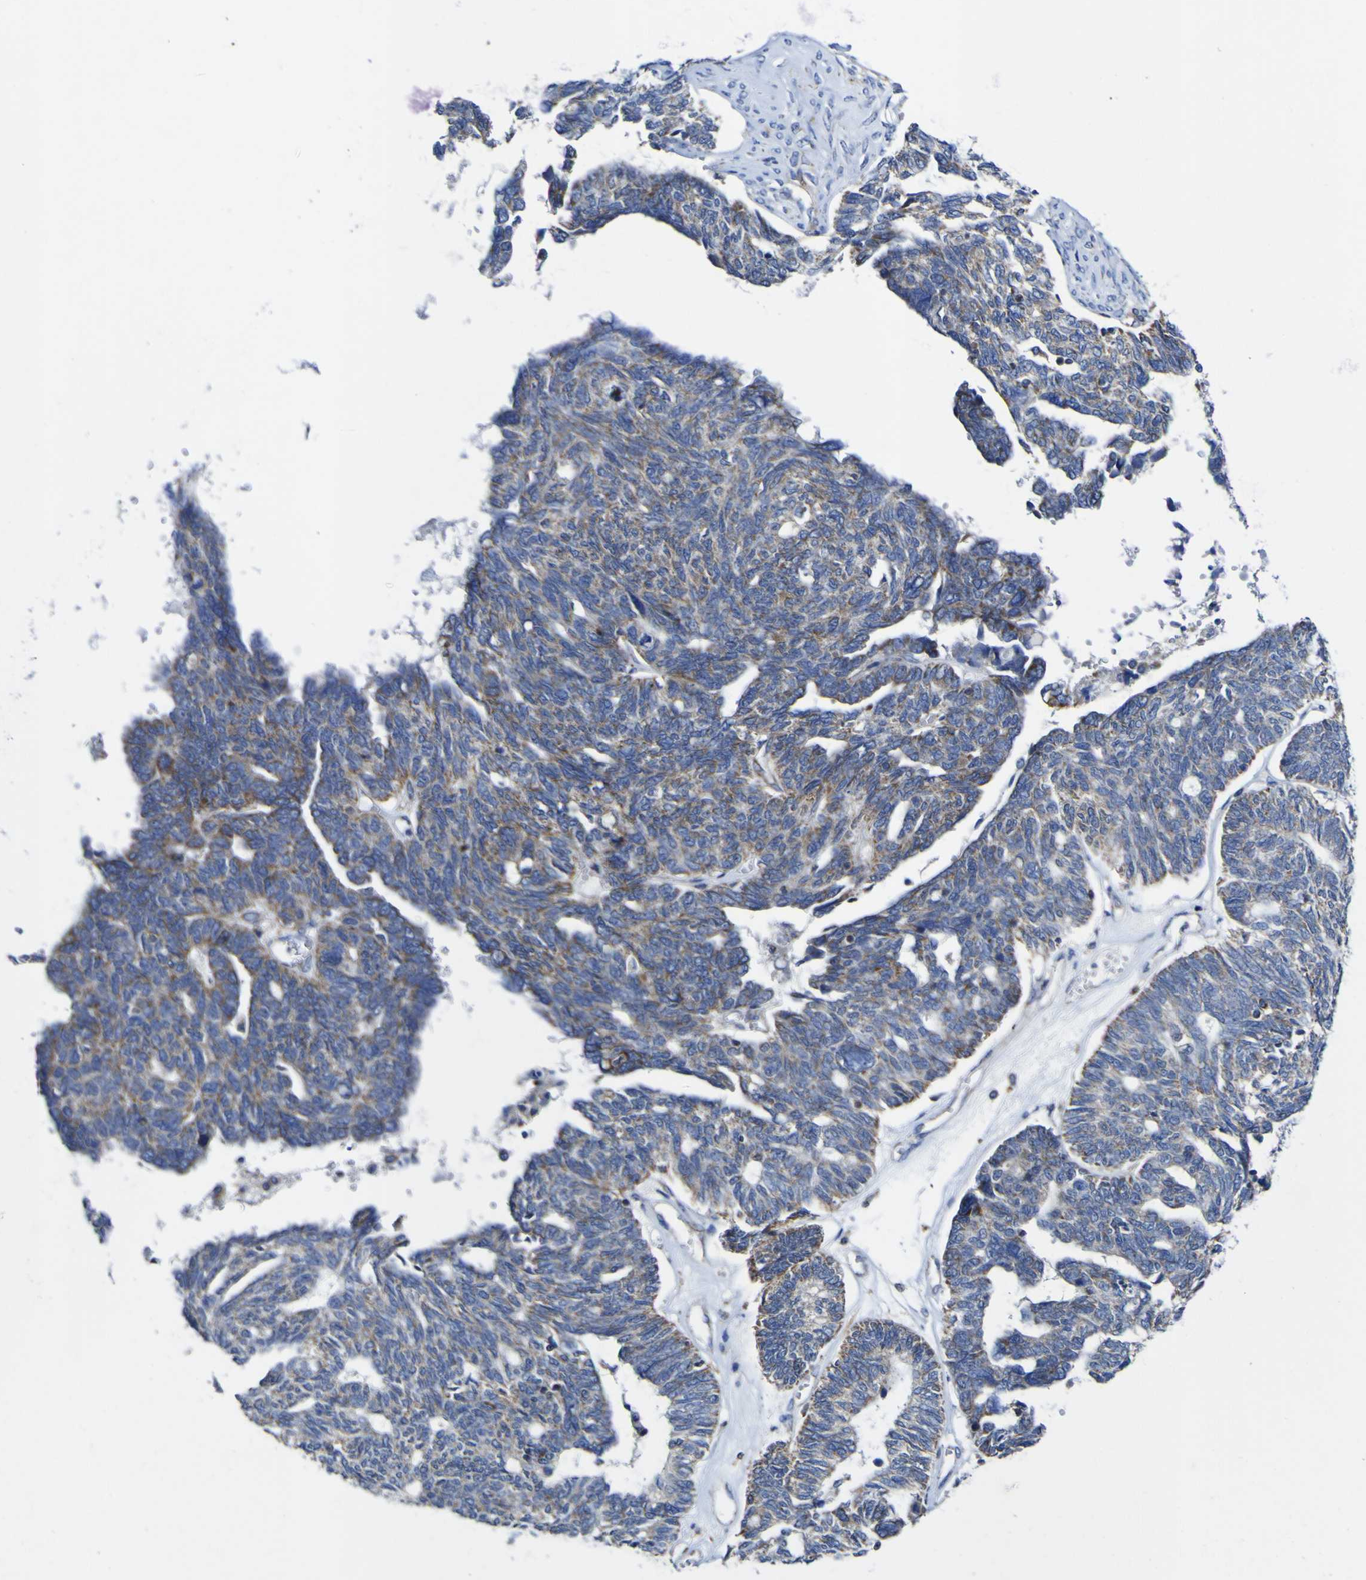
{"staining": {"intensity": "moderate", "quantity": ">75%", "location": "cytoplasmic/membranous"}, "tissue": "ovarian cancer", "cell_type": "Tumor cells", "image_type": "cancer", "snomed": [{"axis": "morphology", "description": "Cystadenocarcinoma, serous, NOS"}, {"axis": "topography", "description": "Ovary"}], "caption": "Protein staining demonstrates moderate cytoplasmic/membranous positivity in about >75% of tumor cells in ovarian serous cystadenocarcinoma.", "gene": "CCDC90B", "patient": {"sex": "female", "age": 79}}